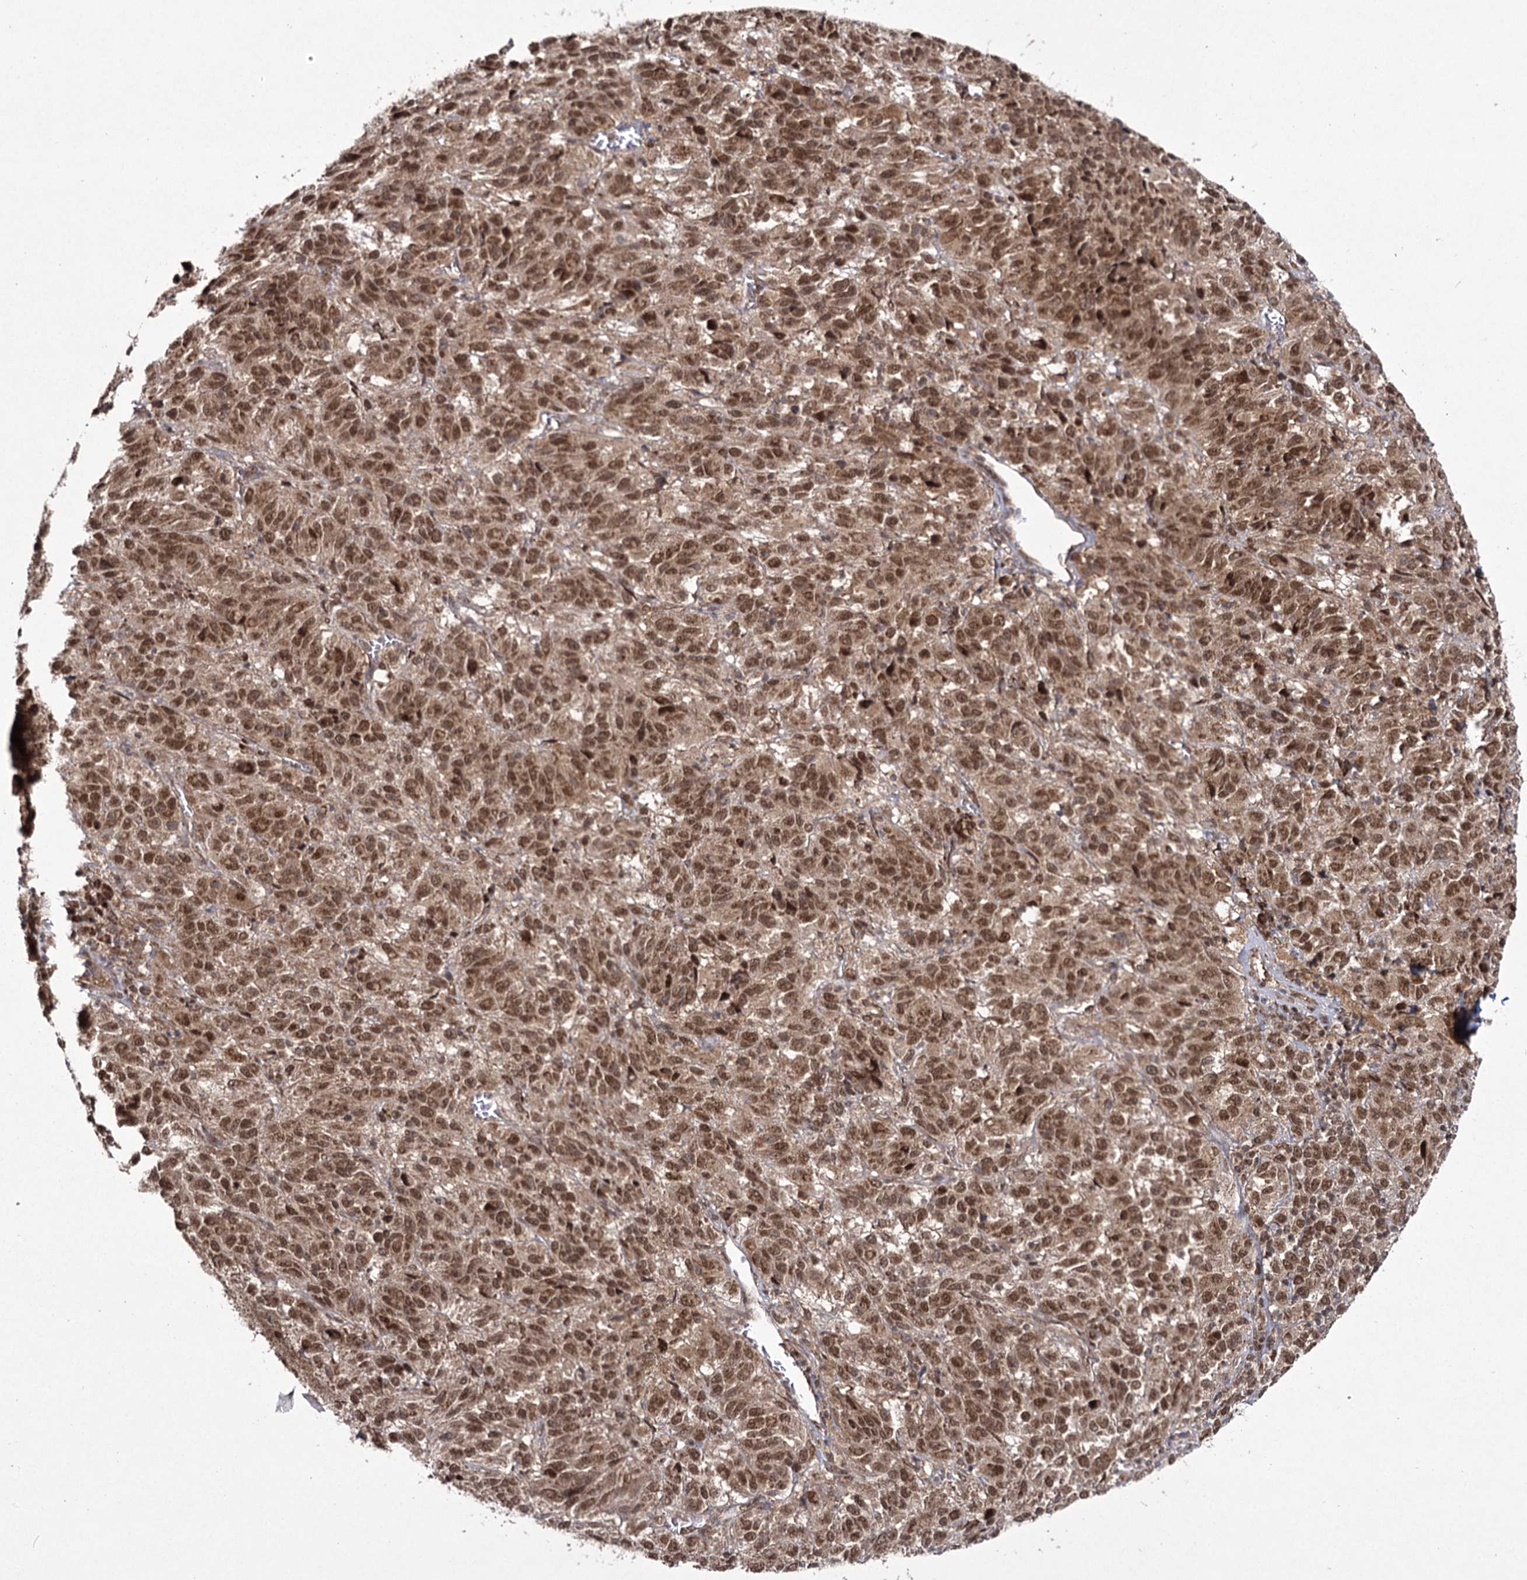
{"staining": {"intensity": "moderate", "quantity": ">75%", "location": "cytoplasmic/membranous,nuclear"}, "tissue": "melanoma", "cell_type": "Tumor cells", "image_type": "cancer", "snomed": [{"axis": "morphology", "description": "Malignant melanoma, Metastatic site"}, {"axis": "topography", "description": "Lung"}], "caption": "A high-resolution image shows immunohistochemistry (IHC) staining of malignant melanoma (metastatic site), which exhibits moderate cytoplasmic/membranous and nuclear positivity in about >75% of tumor cells.", "gene": "TRNT1", "patient": {"sex": "male", "age": 64}}